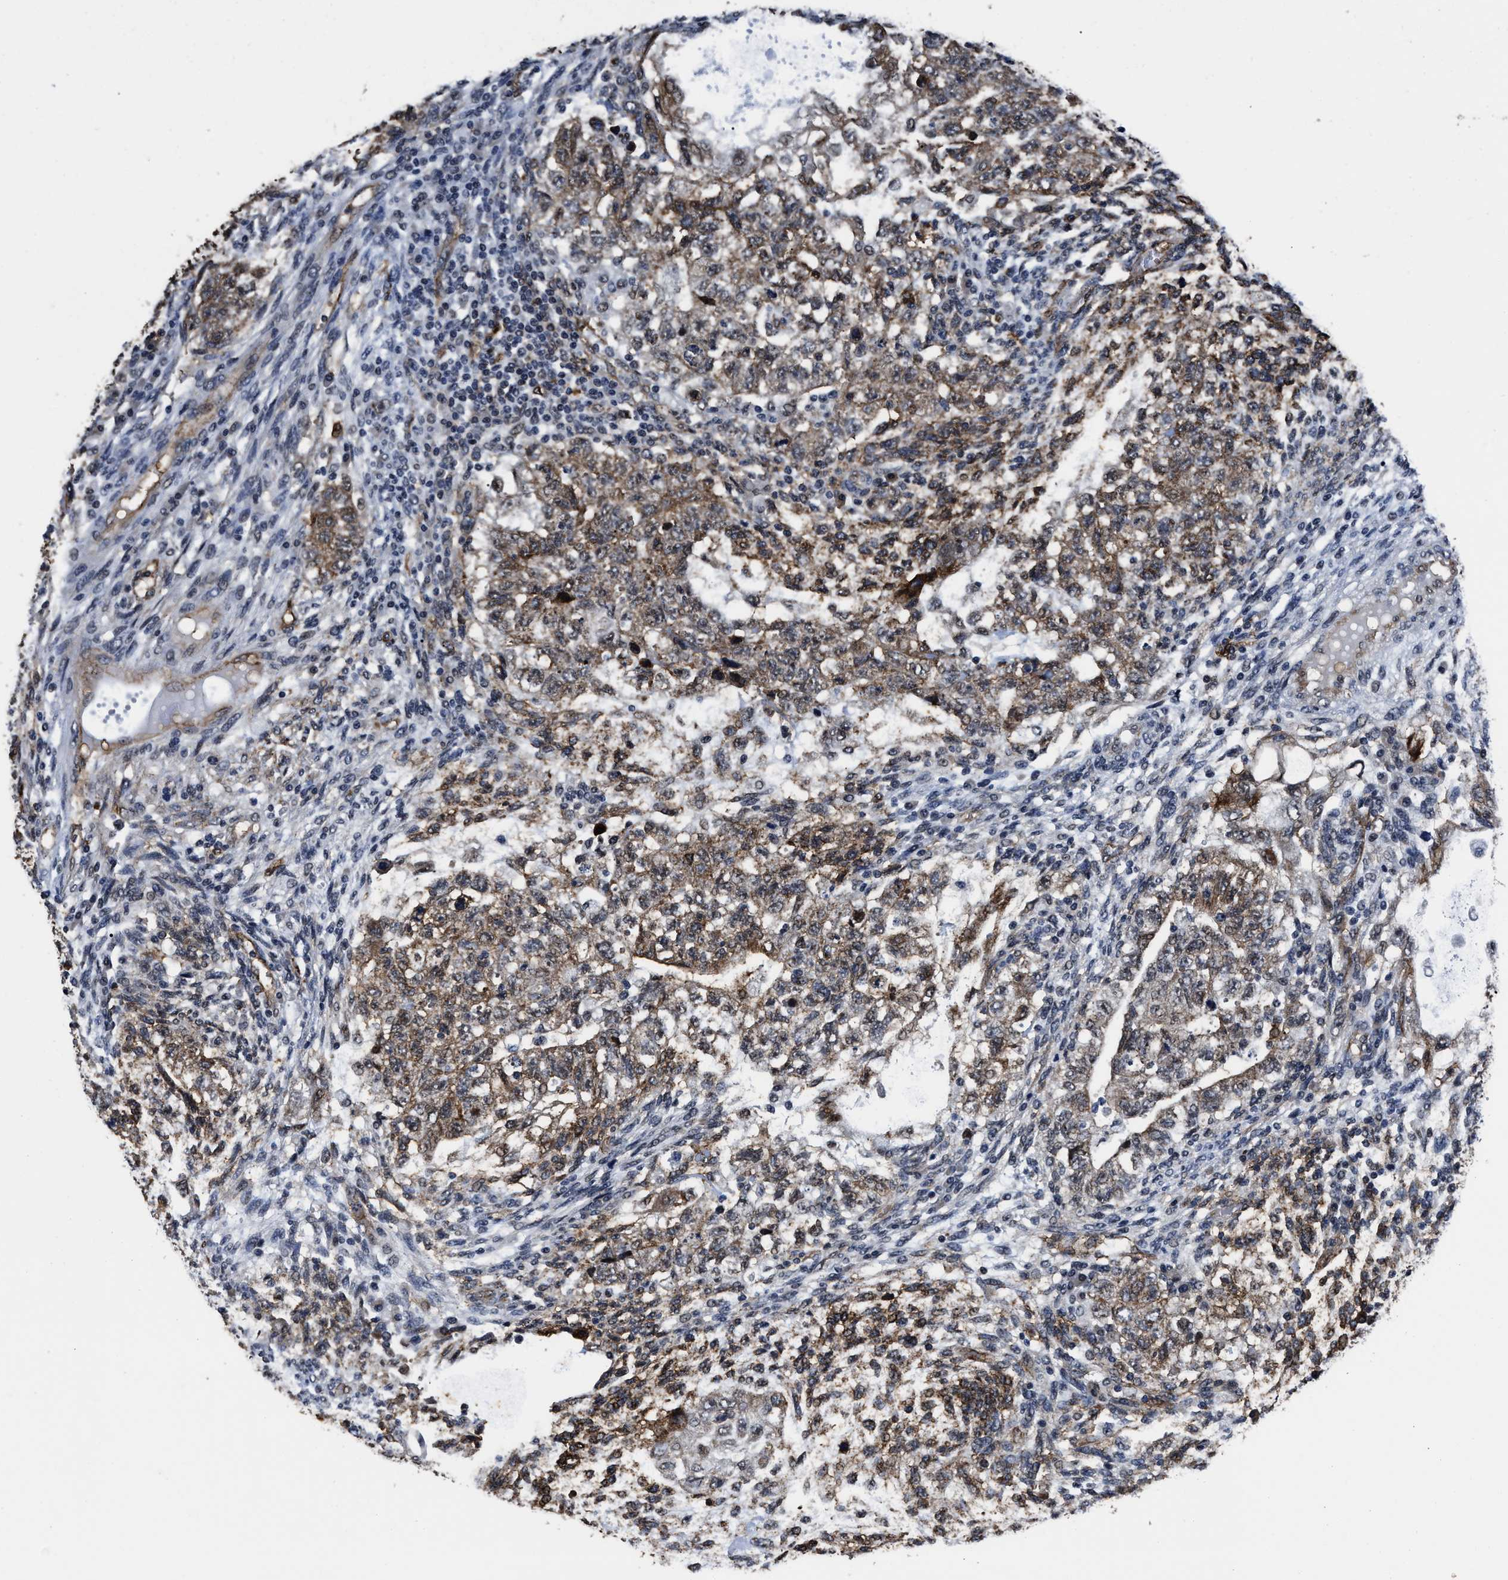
{"staining": {"intensity": "moderate", "quantity": ">75%", "location": "cytoplasmic/membranous"}, "tissue": "testis cancer", "cell_type": "Tumor cells", "image_type": "cancer", "snomed": [{"axis": "morphology", "description": "Normal tissue, NOS"}, {"axis": "morphology", "description": "Carcinoma, Embryonal, NOS"}, {"axis": "topography", "description": "Testis"}], "caption": "A brown stain highlights moderate cytoplasmic/membranous positivity of a protein in testis cancer (embryonal carcinoma) tumor cells.", "gene": "MARCKSL1", "patient": {"sex": "male", "age": 36}}